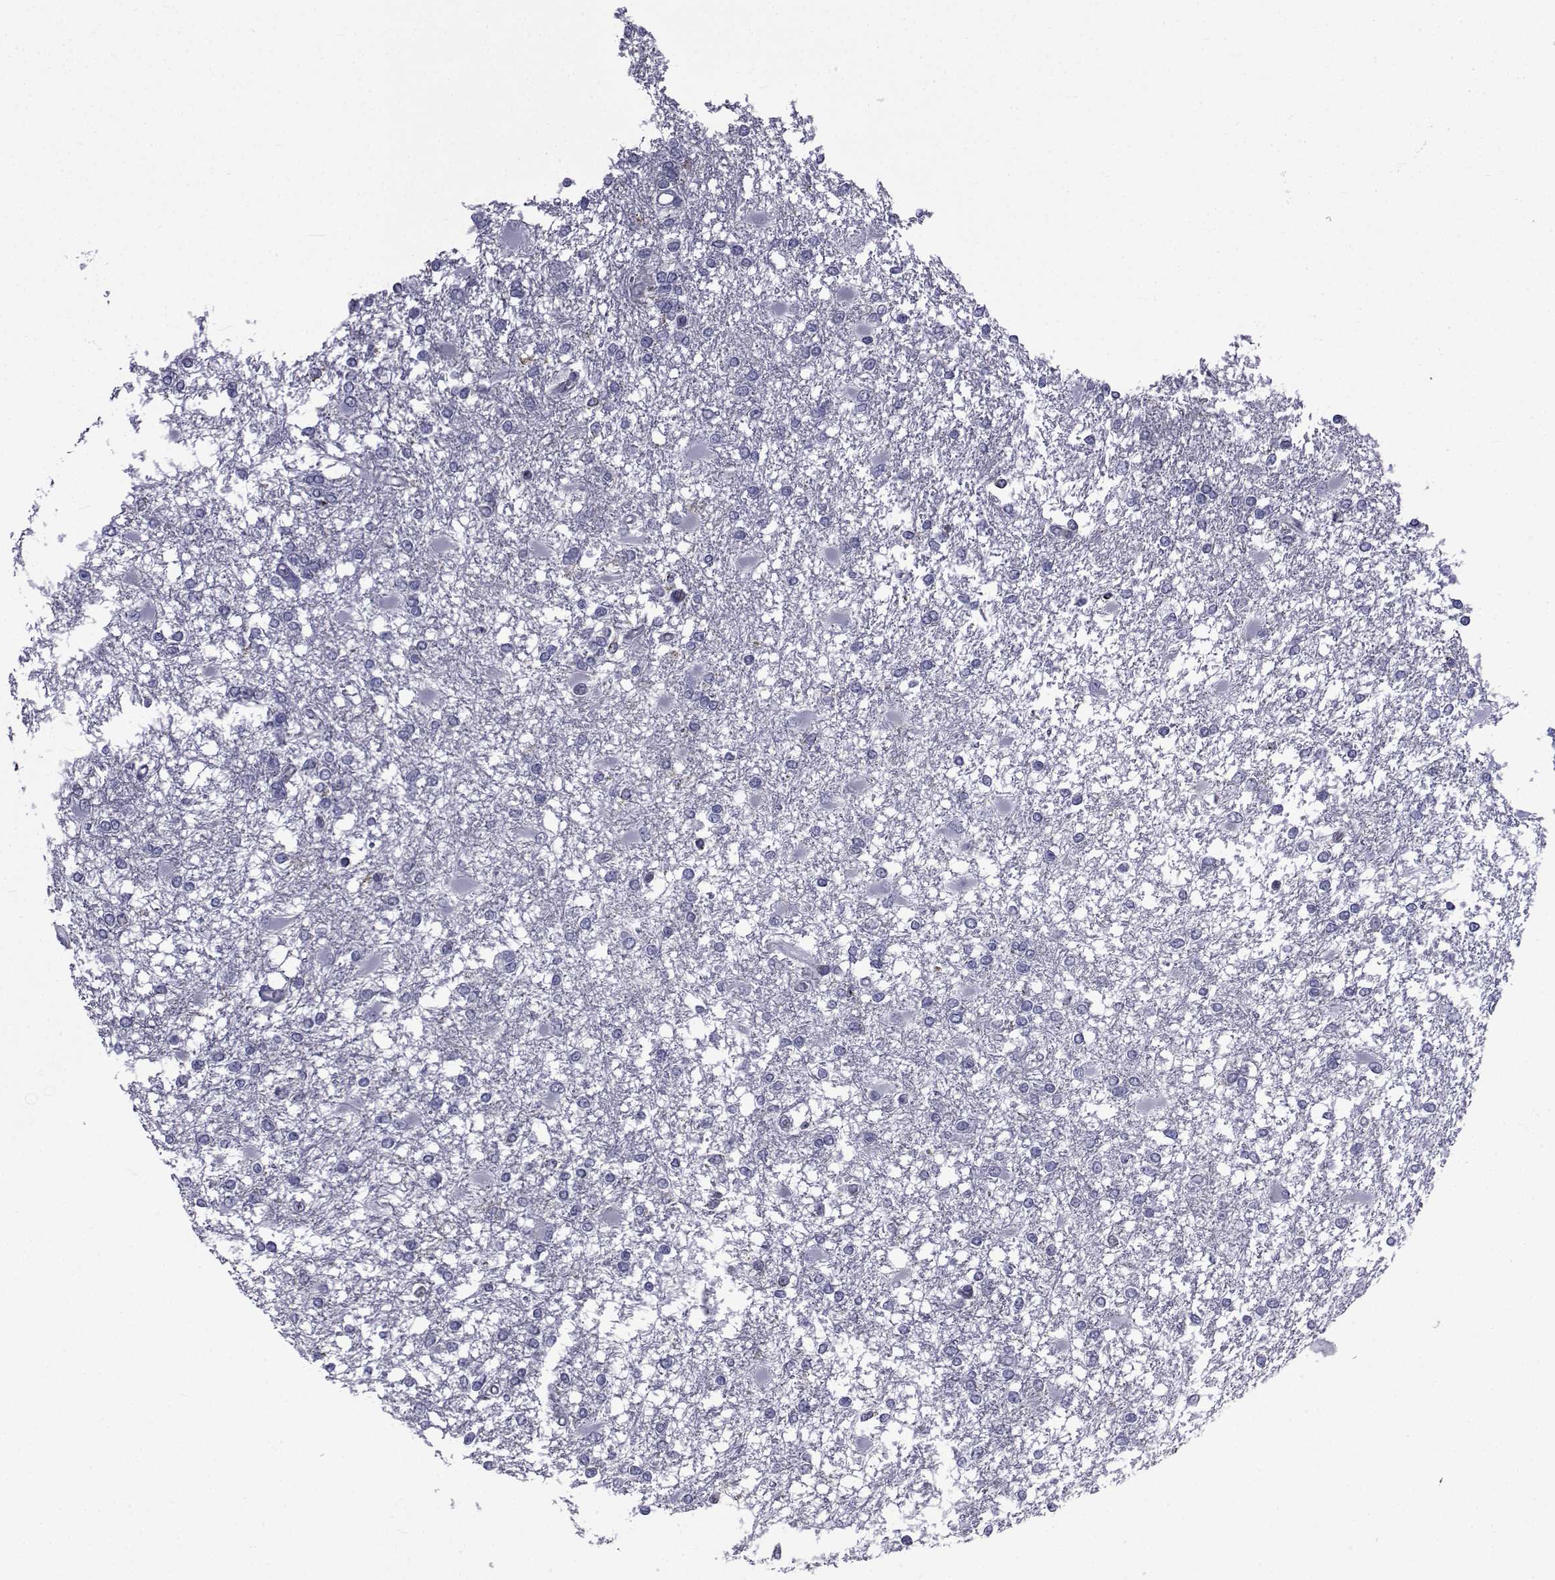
{"staining": {"intensity": "negative", "quantity": "none", "location": "none"}, "tissue": "glioma", "cell_type": "Tumor cells", "image_type": "cancer", "snomed": [{"axis": "morphology", "description": "Glioma, malignant, High grade"}, {"axis": "topography", "description": "Cerebral cortex"}], "caption": "Immunohistochemical staining of glioma shows no significant expression in tumor cells.", "gene": "PDE6H", "patient": {"sex": "male", "age": 79}}